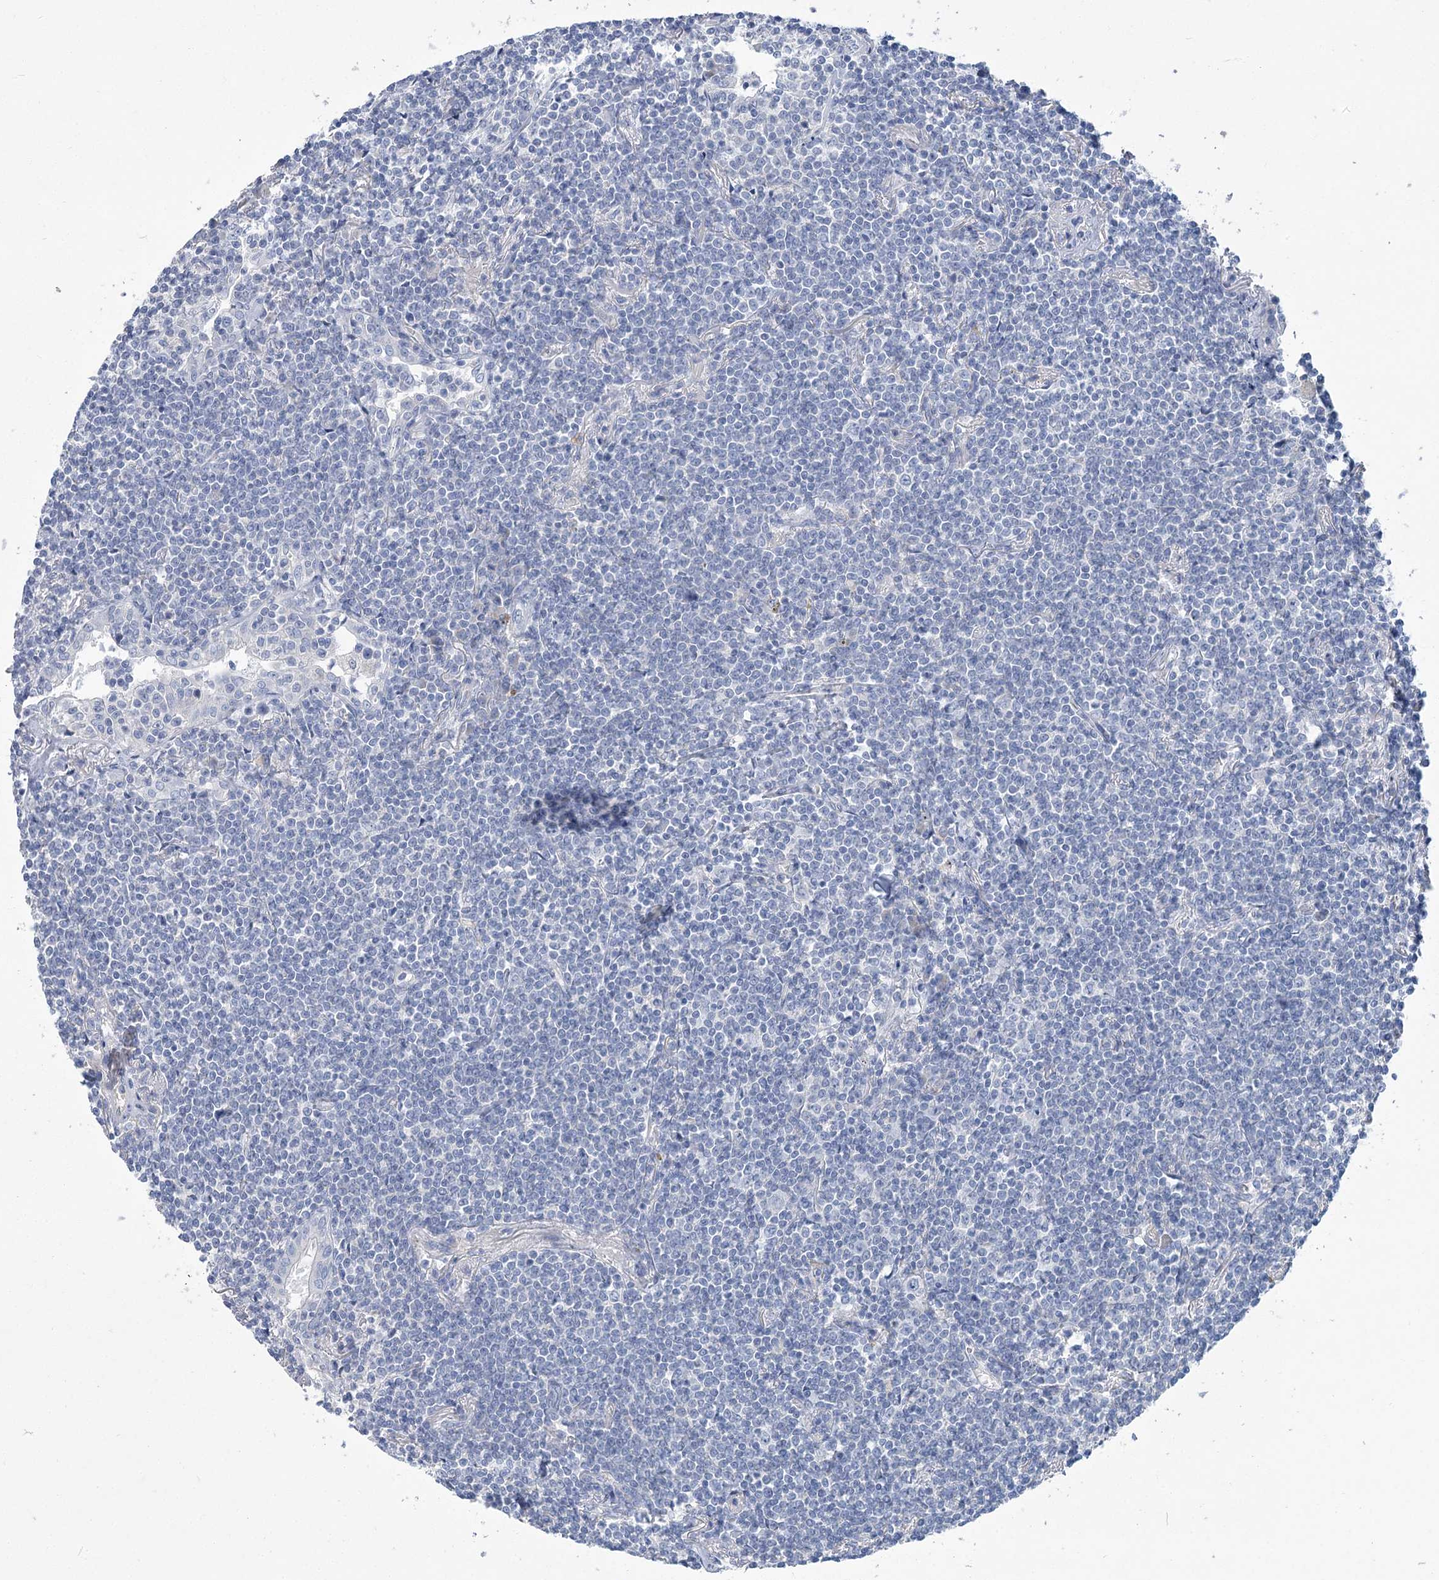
{"staining": {"intensity": "negative", "quantity": "none", "location": "none"}, "tissue": "lymphoma", "cell_type": "Tumor cells", "image_type": "cancer", "snomed": [{"axis": "morphology", "description": "Malignant lymphoma, non-Hodgkin's type, Low grade"}, {"axis": "topography", "description": "Lung"}], "caption": "This photomicrograph is of lymphoma stained with immunohistochemistry to label a protein in brown with the nuclei are counter-stained blue. There is no staining in tumor cells. (DAB IHC visualized using brightfield microscopy, high magnification).", "gene": "SLC9A3", "patient": {"sex": "female", "age": 71}}